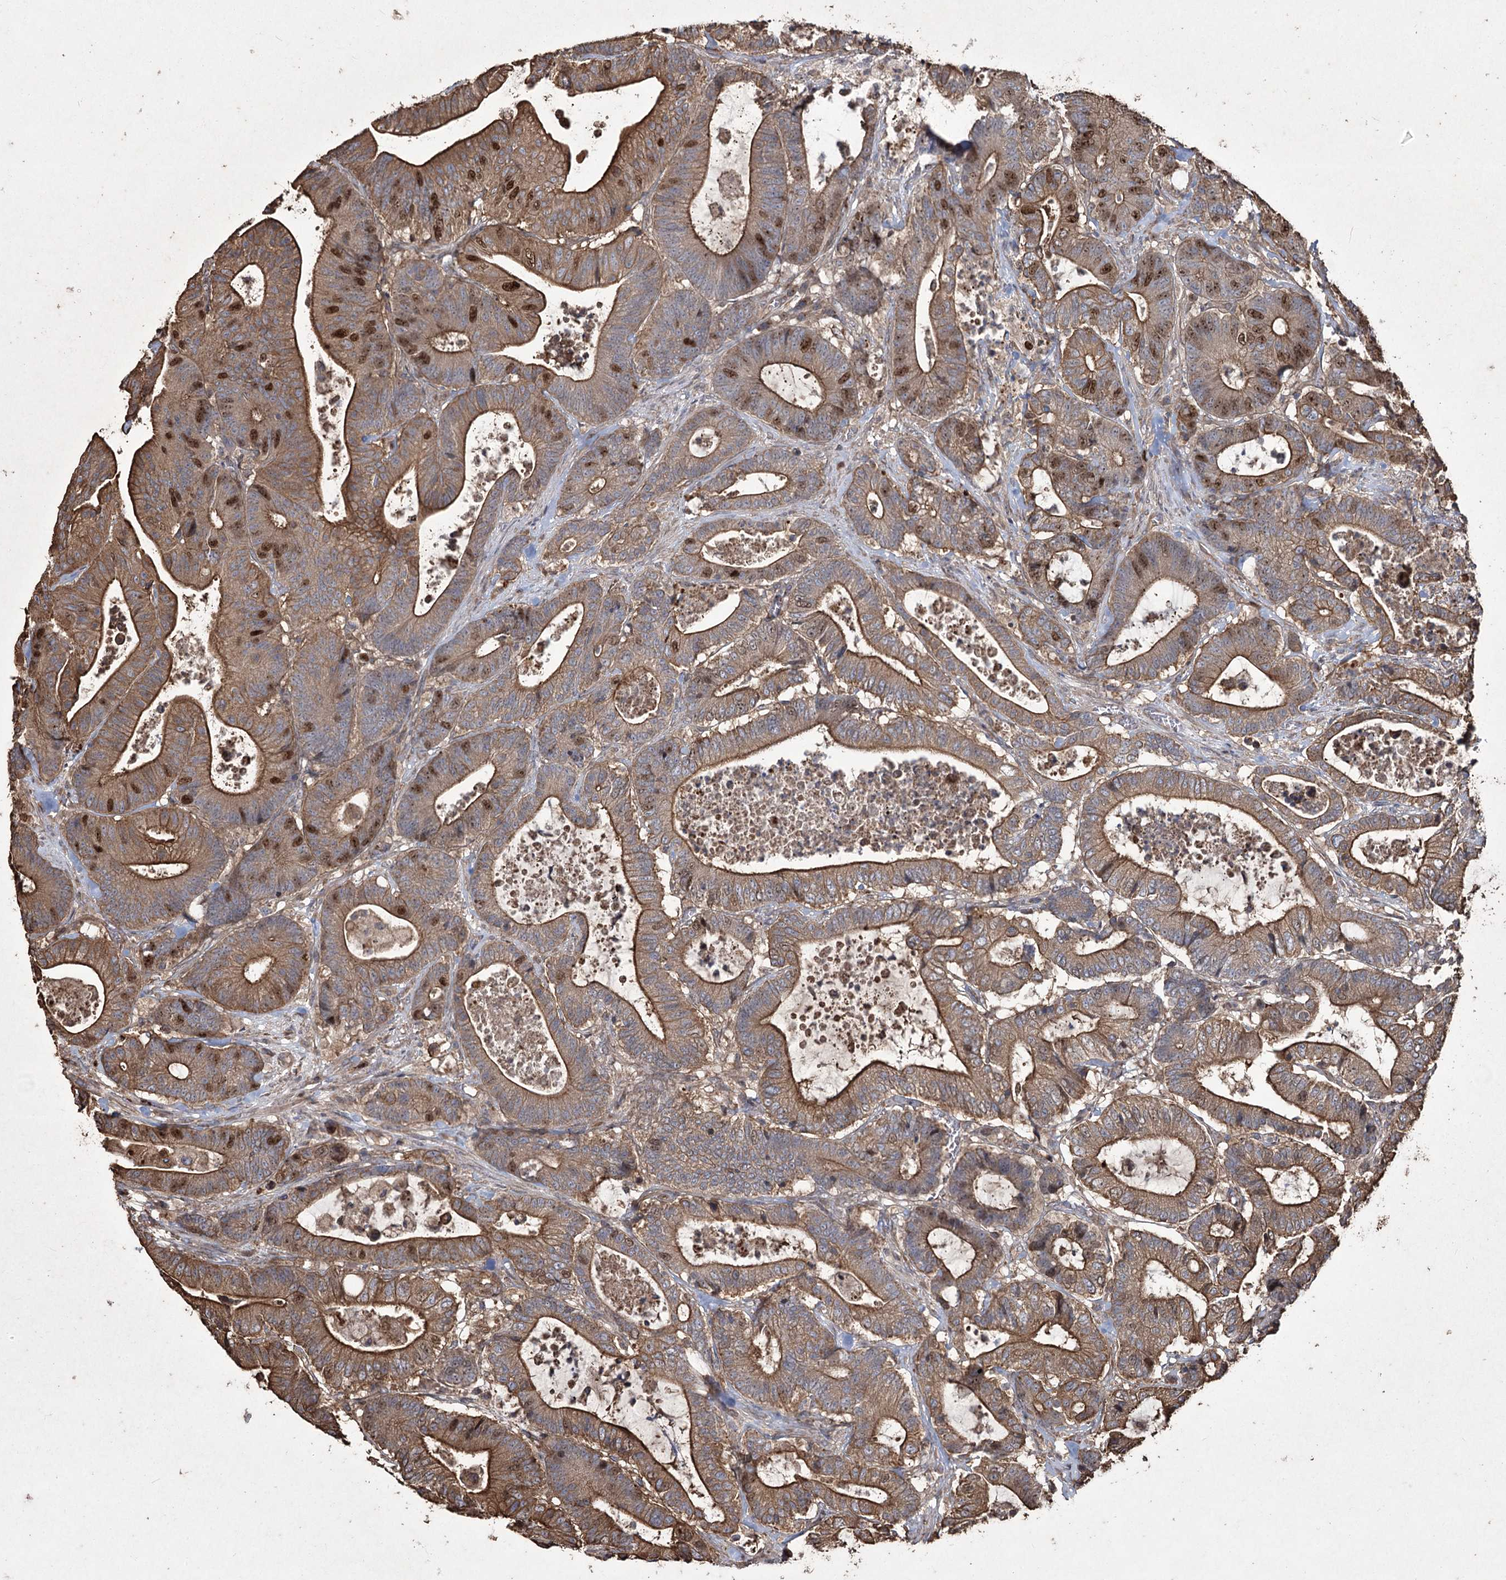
{"staining": {"intensity": "moderate", "quantity": ">75%", "location": "cytoplasmic/membranous,nuclear"}, "tissue": "colorectal cancer", "cell_type": "Tumor cells", "image_type": "cancer", "snomed": [{"axis": "morphology", "description": "Adenocarcinoma, NOS"}, {"axis": "topography", "description": "Colon"}], "caption": "Immunohistochemical staining of colorectal cancer exhibits moderate cytoplasmic/membranous and nuclear protein staining in approximately >75% of tumor cells.", "gene": "PRC1", "patient": {"sex": "female", "age": 84}}